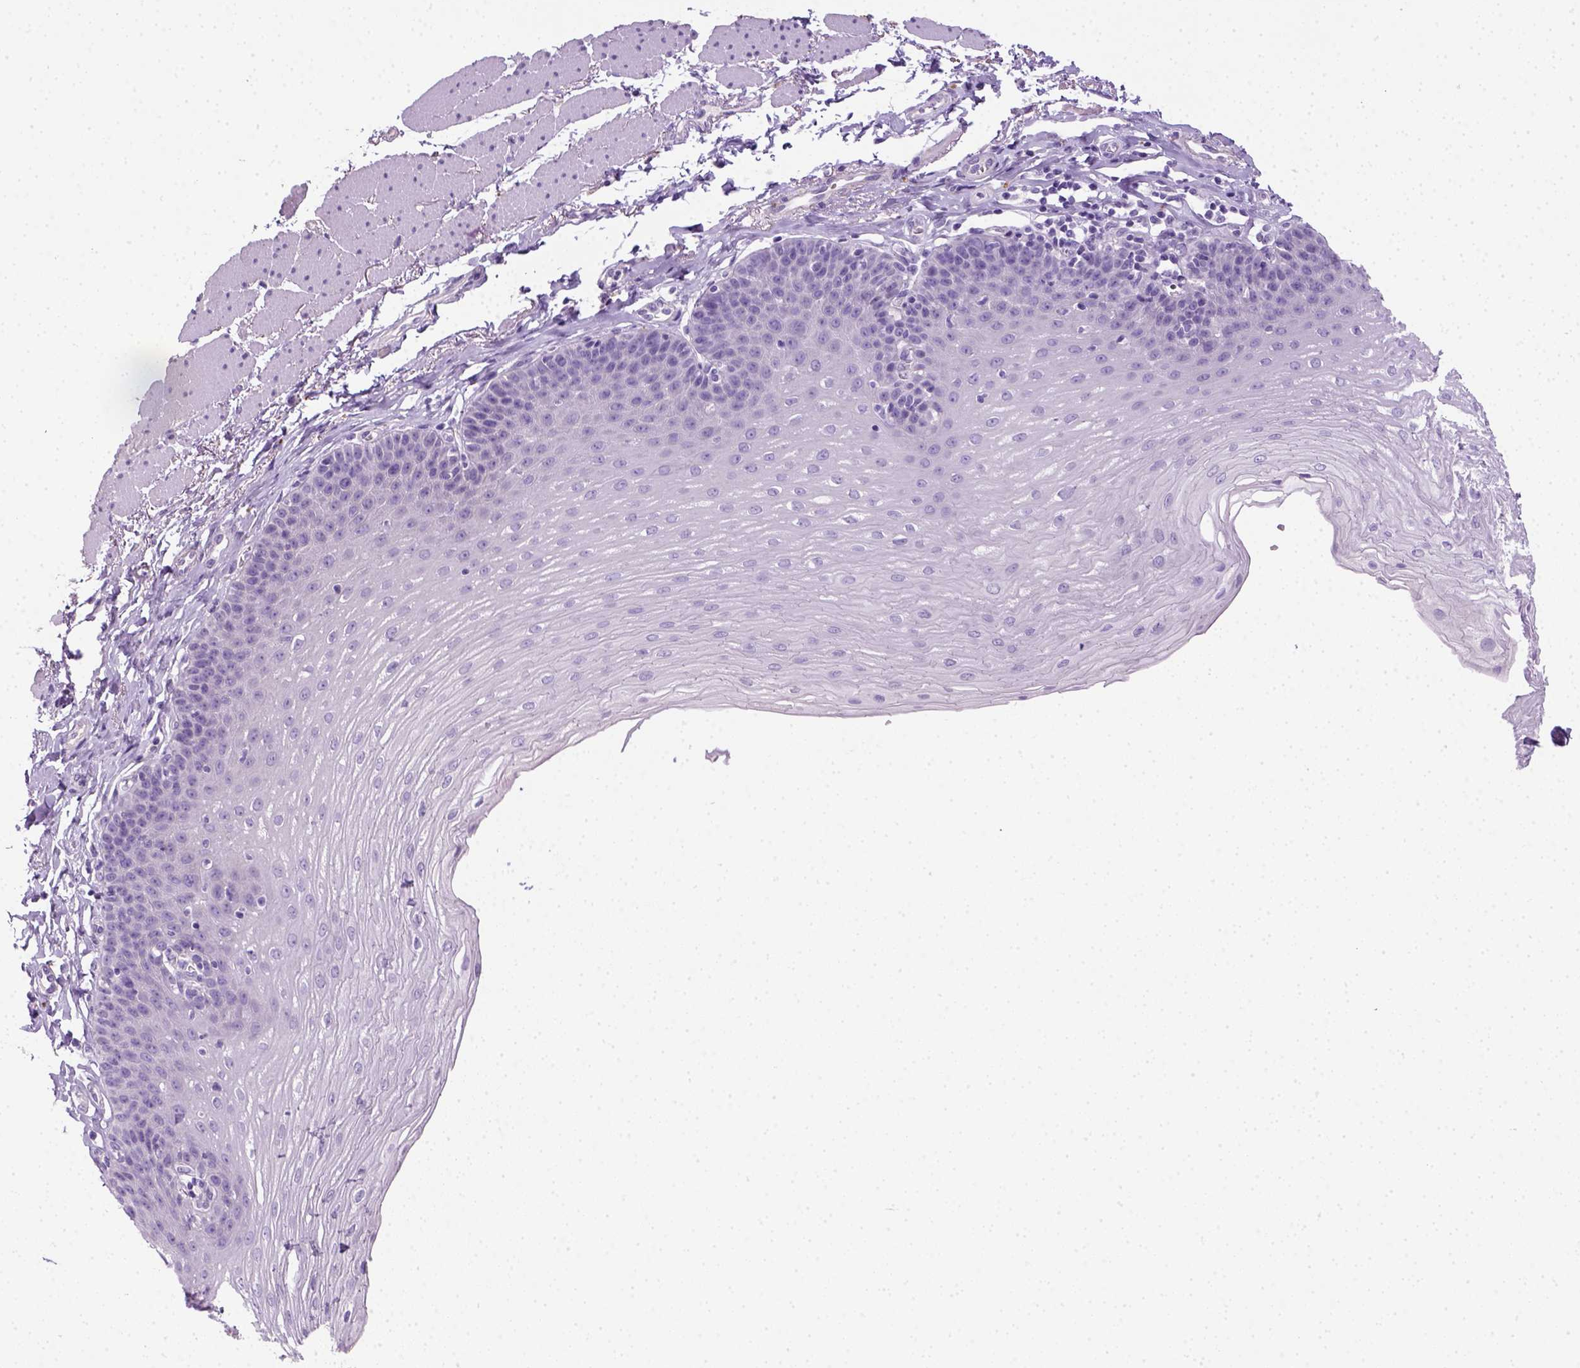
{"staining": {"intensity": "negative", "quantity": "none", "location": "none"}, "tissue": "esophagus", "cell_type": "Squamous epithelial cells", "image_type": "normal", "snomed": [{"axis": "morphology", "description": "Normal tissue, NOS"}, {"axis": "topography", "description": "Esophagus"}], "caption": "A high-resolution photomicrograph shows immunohistochemistry staining of normal esophagus, which exhibits no significant staining in squamous epithelial cells.", "gene": "KRT71", "patient": {"sex": "female", "age": 81}}